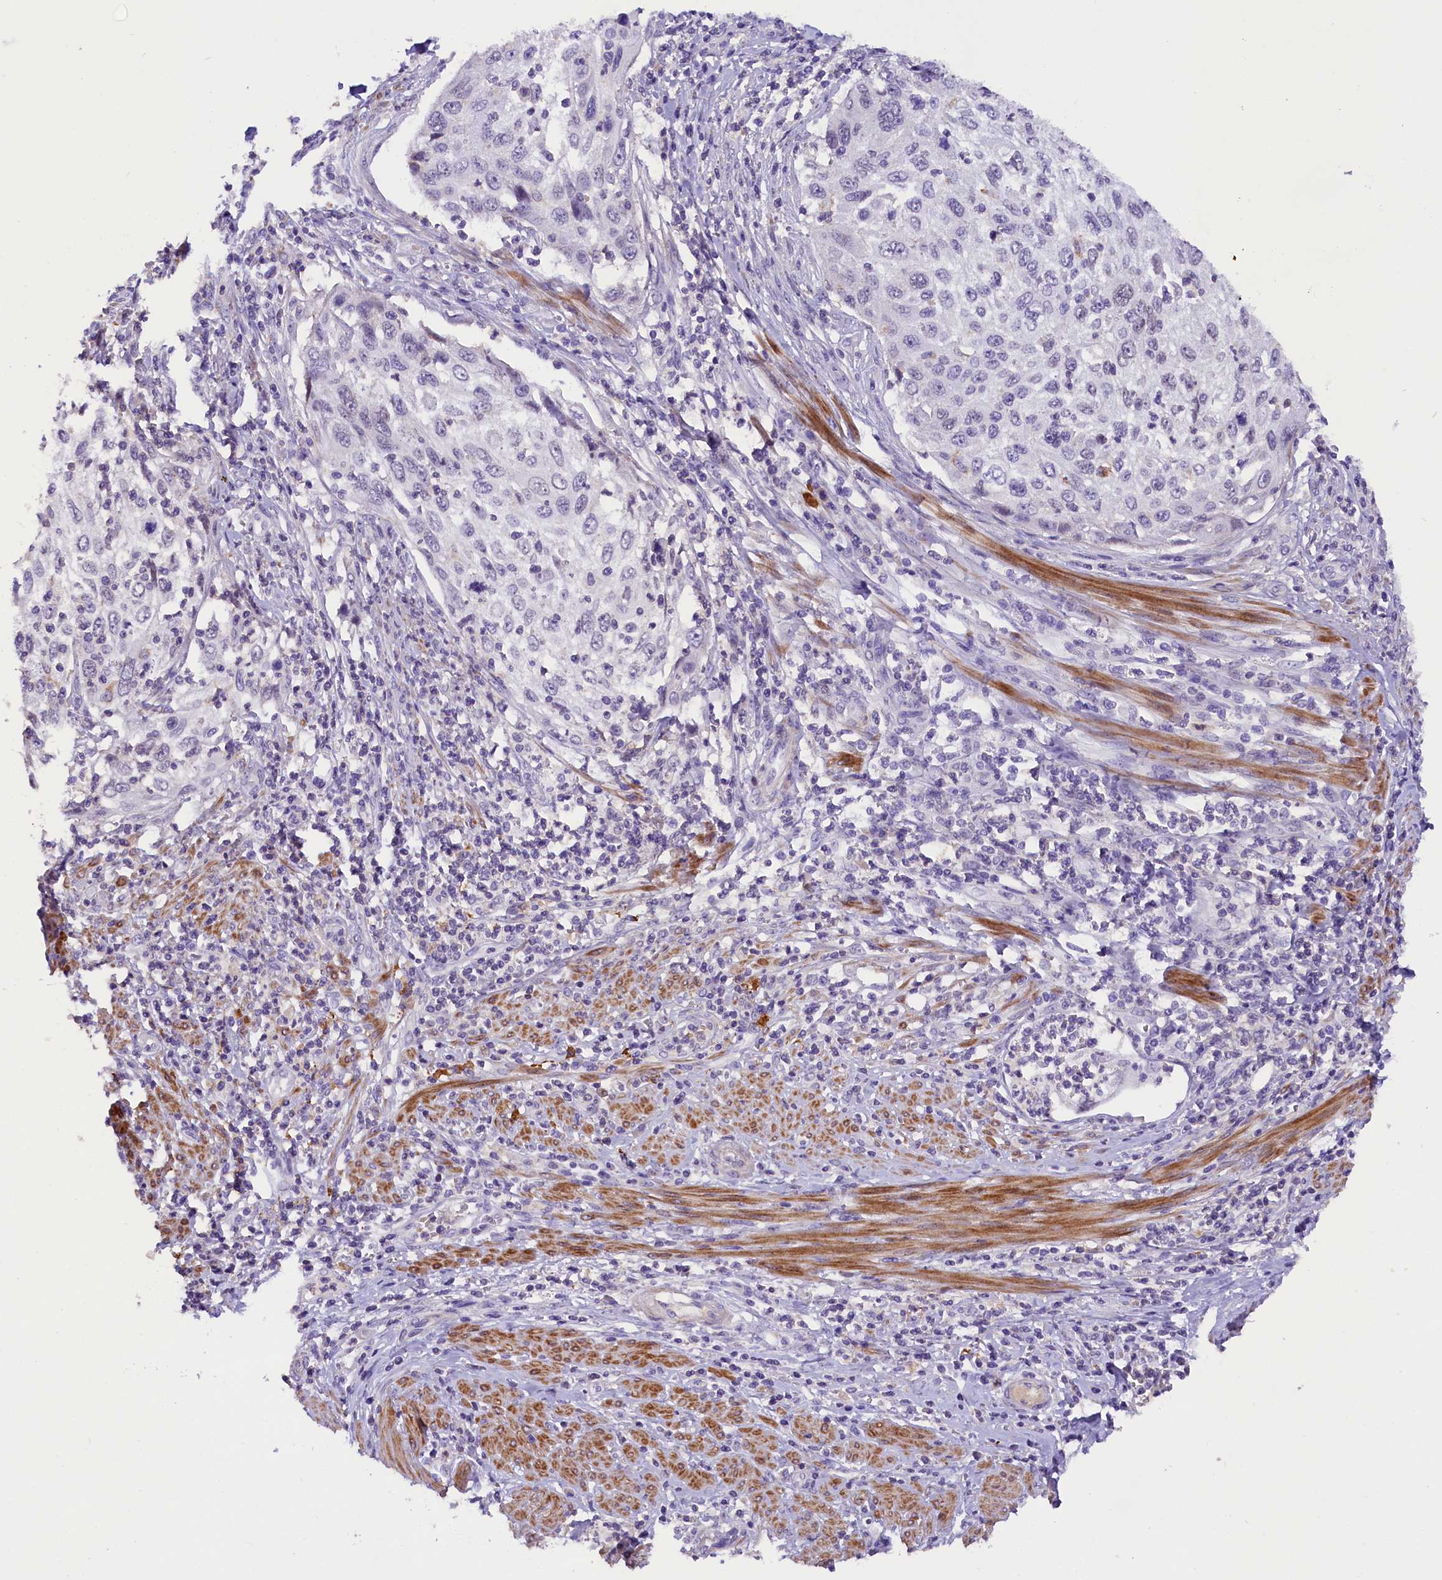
{"staining": {"intensity": "negative", "quantity": "none", "location": "none"}, "tissue": "cervical cancer", "cell_type": "Tumor cells", "image_type": "cancer", "snomed": [{"axis": "morphology", "description": "Squamous cell carcinoma, NOS"}, {"axis": "topography", "description": "Cervix"}], "caption": "Cervical squamous cell carcinoma was stained to show a protein in brown. There is no significant positivity in tumor cells.", "gene": "MEX3B", "patient": {"sex": "female", "age": 70}}